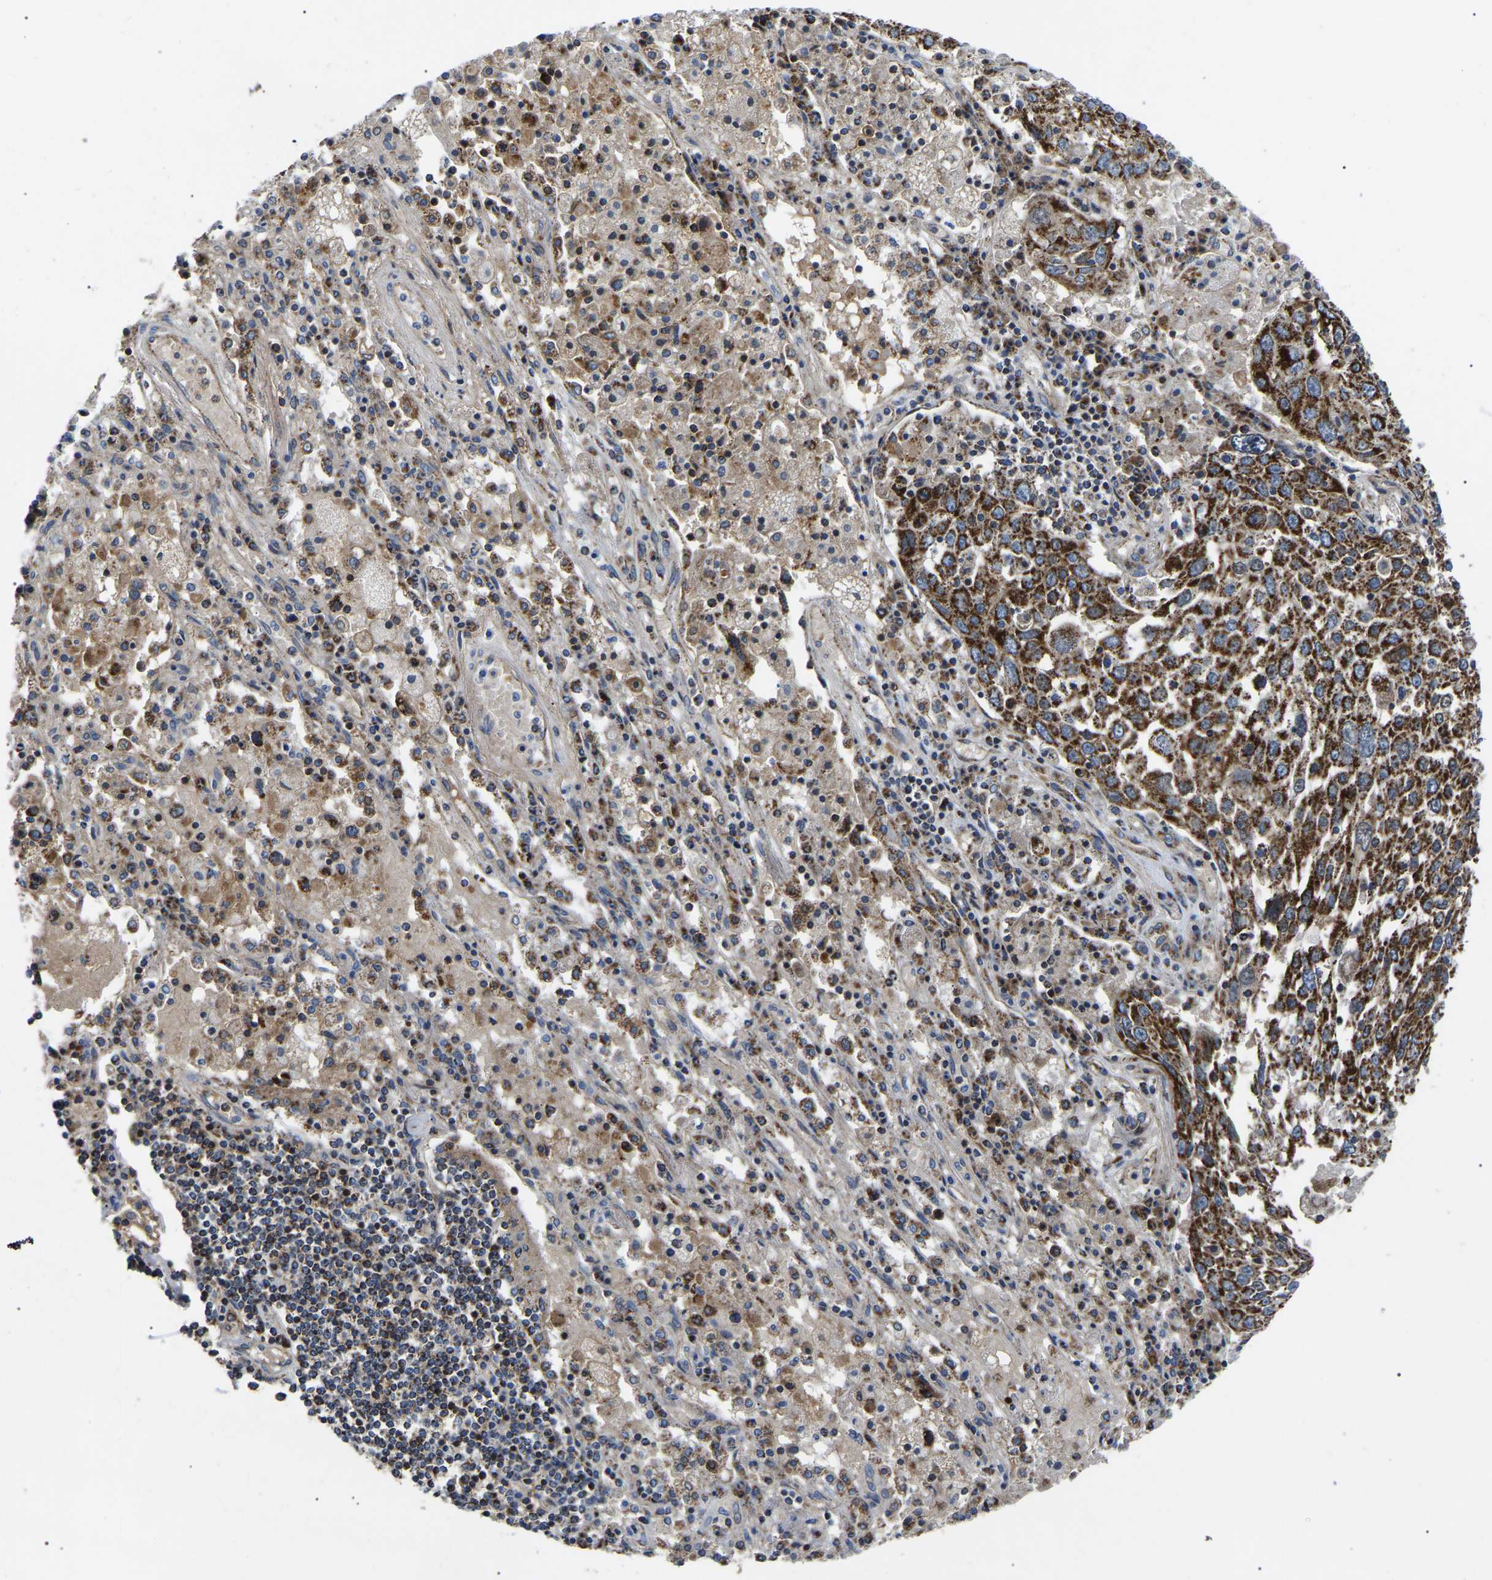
{"staining": {"intensity": "strong", "quantity": ">75%", "location": "cytoplasmic/membranous"}, "tissue": "lung cancer", "cell_type": "Tumor cells", "image_type": "cancer", "snomed": [{"axis": "morphology", "description": "Squamous cell carcinoma, NOS"}, {"axis": "topography", "description": "Lung"}], "caption": "A histopathology image of human lung cancer (squamous cell carcinoma) stained for a protein demonstrates strong cytoplasmic/membranous brown staining in tumor cells.", "gene": "PPM1E", "patient": {"sex": "male", "age": 65}}